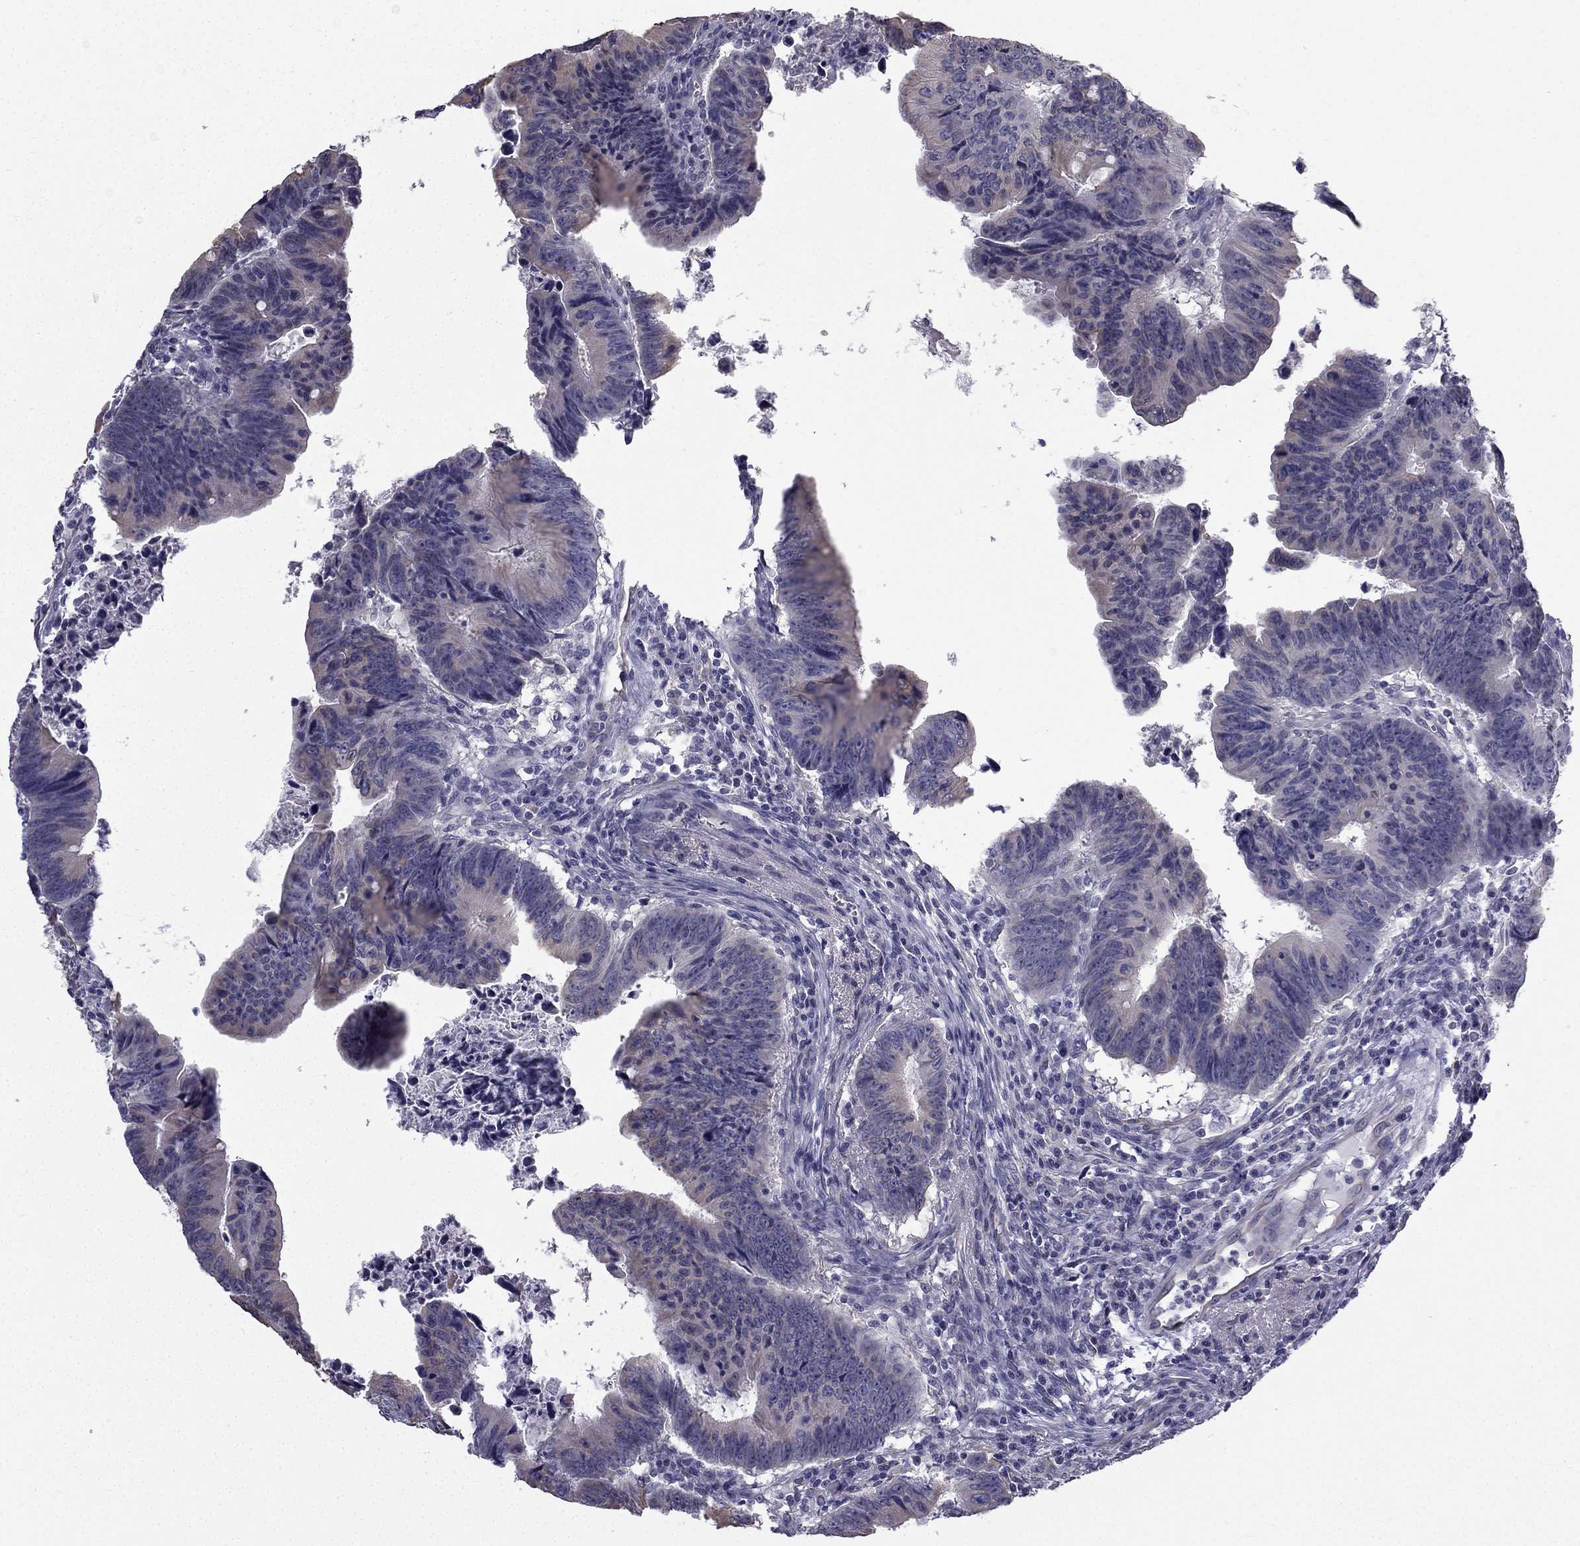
{"staining": {"intensity": "weak", "quantity": "<25%", "location": "cytoplasmic/membranous"}, "tissue": "colorectal cancer", "cell_type": "Tumor cells", "image_type": "cancer", "snomed": [{"axis": "morphology", "description": "Adenocarcinoma, NOS"}, {"axis": "topography", "description": "Colon"}], "caption": "Immunohistochemical staining of colorectal adenocarcinoma shows no significant expression in tumor cells.", "gene": "CCDC40", "patient": {"sex": "female", "age": 87}}